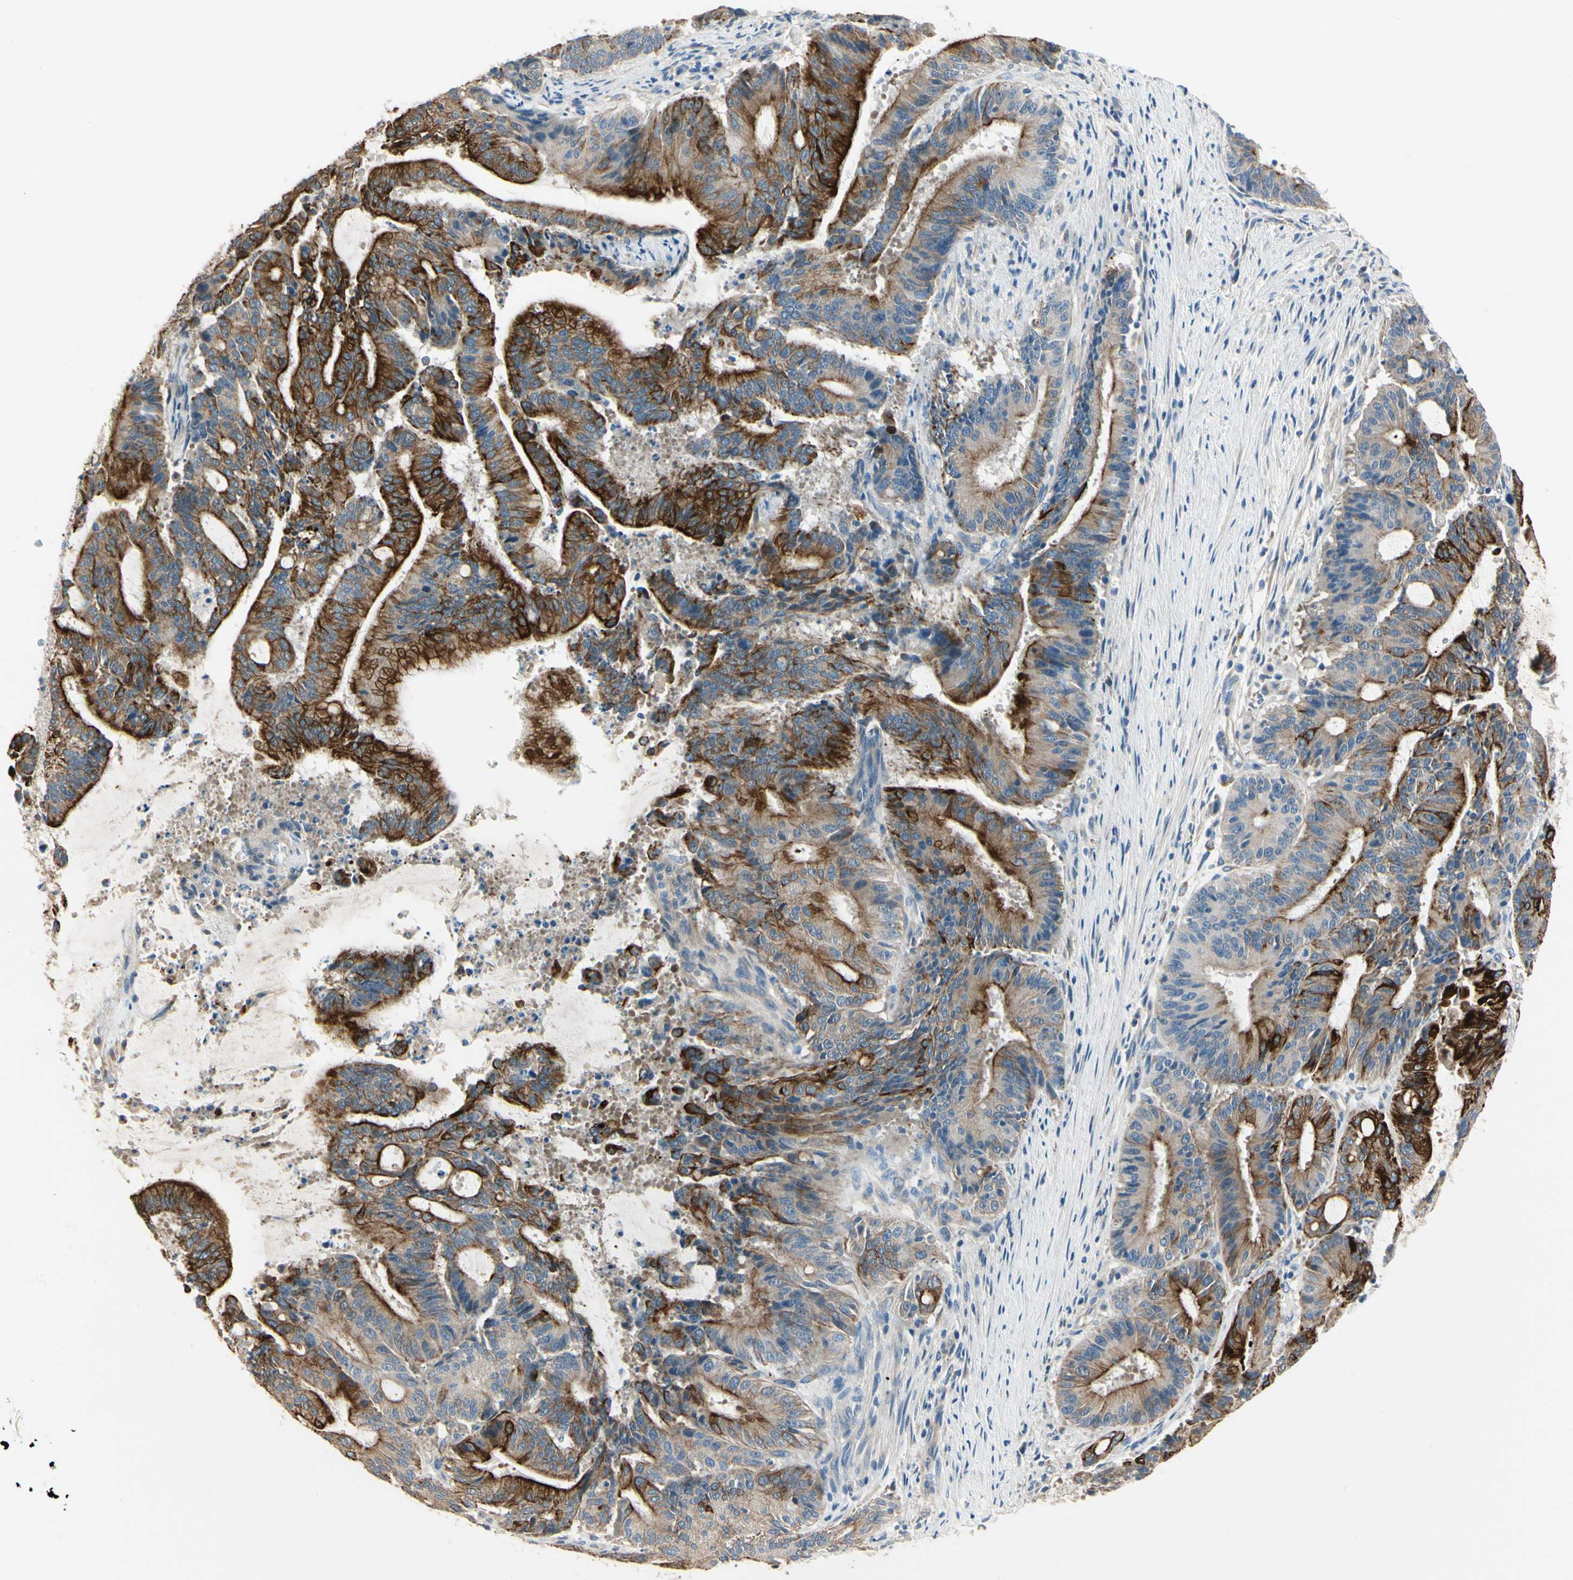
{"staining": {"intensity": "strong", "quantity": ">75%", "location": "cytoplasmic/membranous"}, "tissue": "liver cancer", "cell_type": "Tumor cells", "image_type": "cancer", "snomed": [{"axis": "morphology", "description": "Cholangiocarcinoma"}, {"axis": "topography", "description": "Liver"}], "caption": "Immunohistochemistry micrograph of neoplastic tissue: liver cancer stained using immunohistochemistry exhibits high levels of strong protein expression localized specifically in the cytoplasmic/membranous of tumor cells, appearing as a cytoplasmic/membranous brown color.", "gene": "DUSP12", "patient": {"sex": "female", "age": 73}}